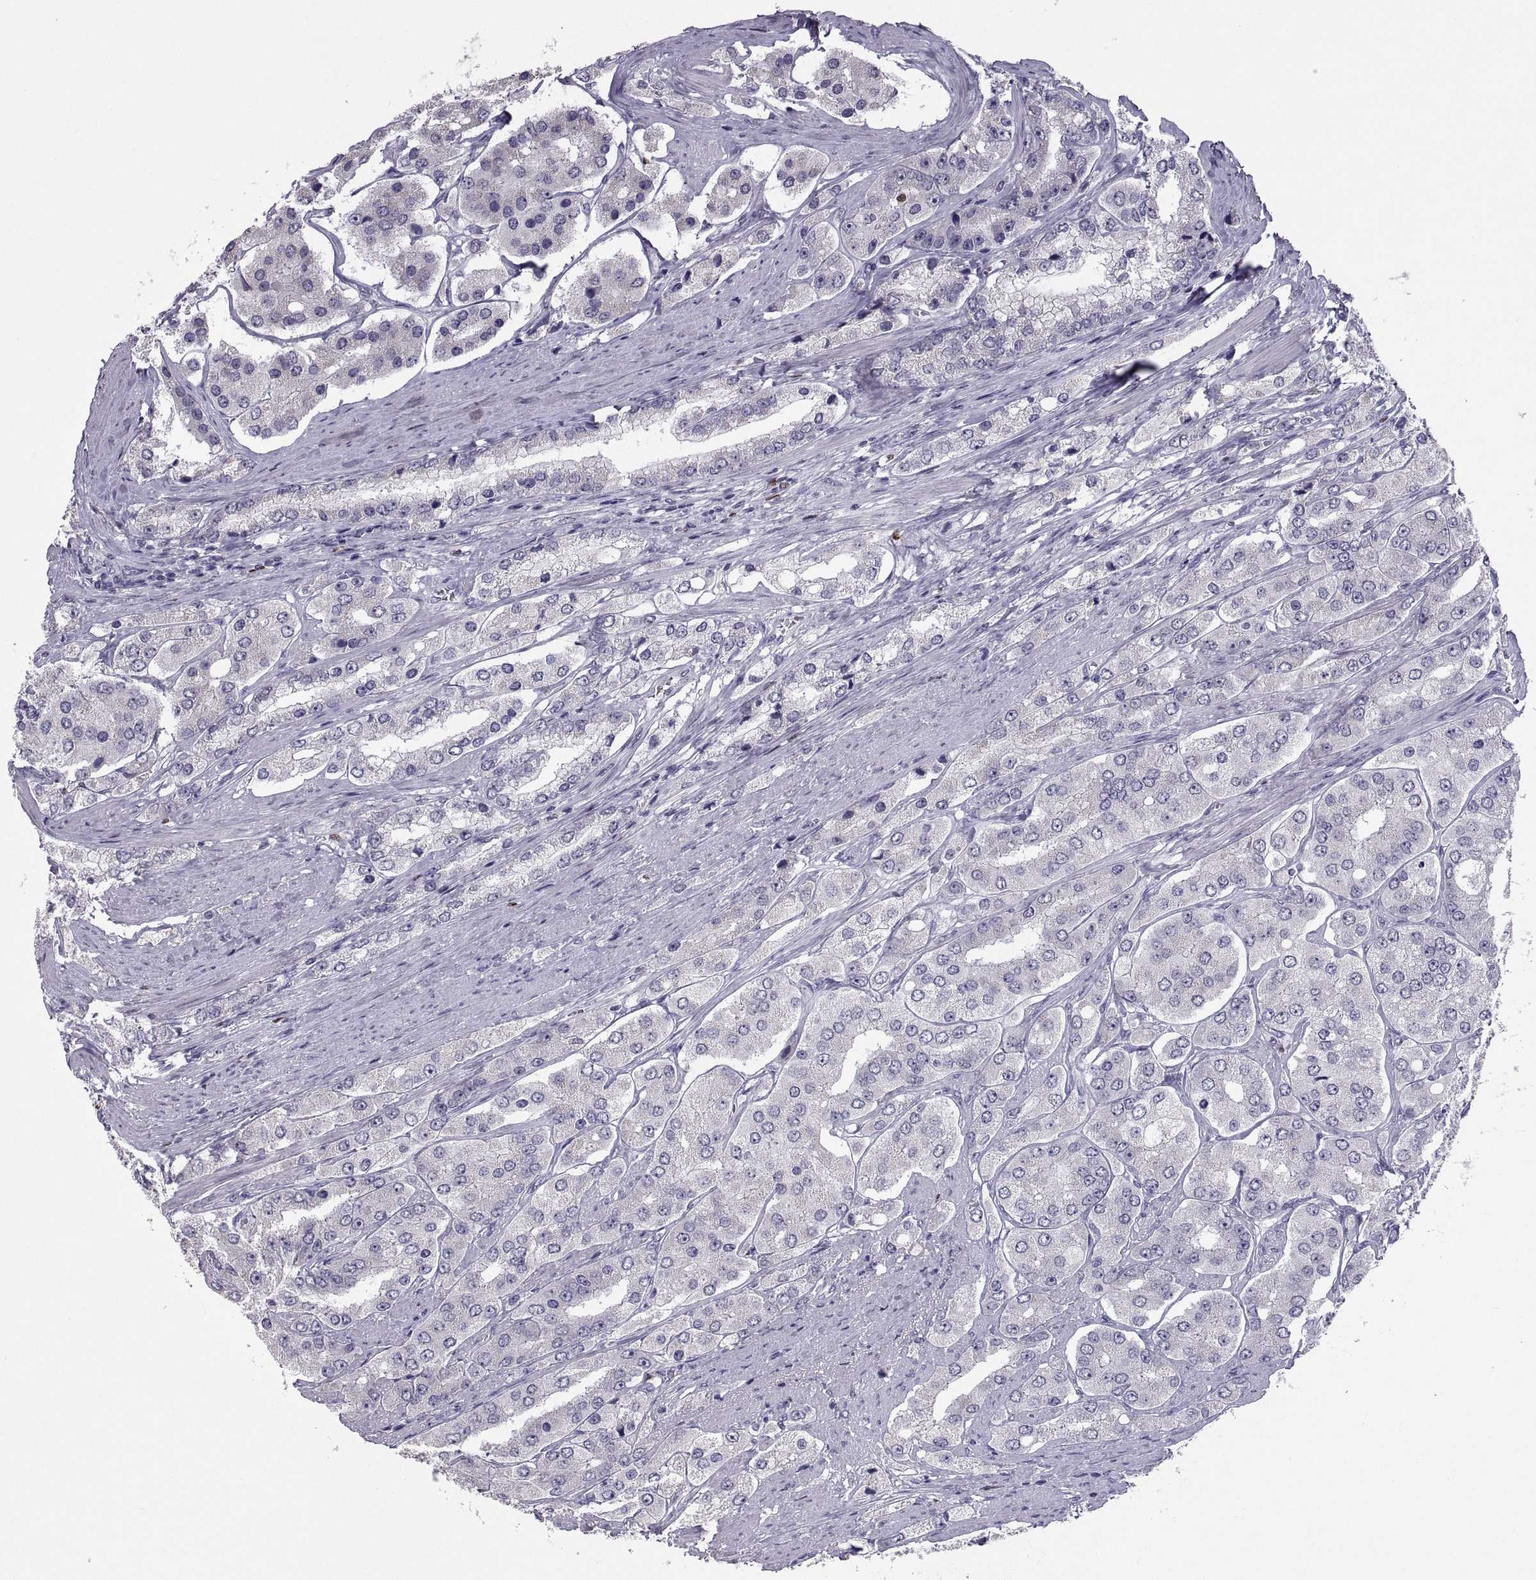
{"staining": {"intensity": "negative", "quantity": "none", "location": "none"}, "tissue": "prostate cancer", "cell_type": "Tumor cells", "image_type": "cancer", "snomed": [{"axis": "morphology", "description": "Adenocarcinoma, Low grade"}, {"axis": "topography", "description": "Prostate"}], "caption": "A high-resolution image shows immunohistochemistry staining of prostate cancer (low-grade adenocarcinoma), which reveals no significant positivity in tumor cells. (DAB (3,3'-diaminobenzidine) immunohistochemistry visualized using brightfield microscopy, high magnification).", "gene": "SOX21", "patient": {"sex": "male", "age": 69}}